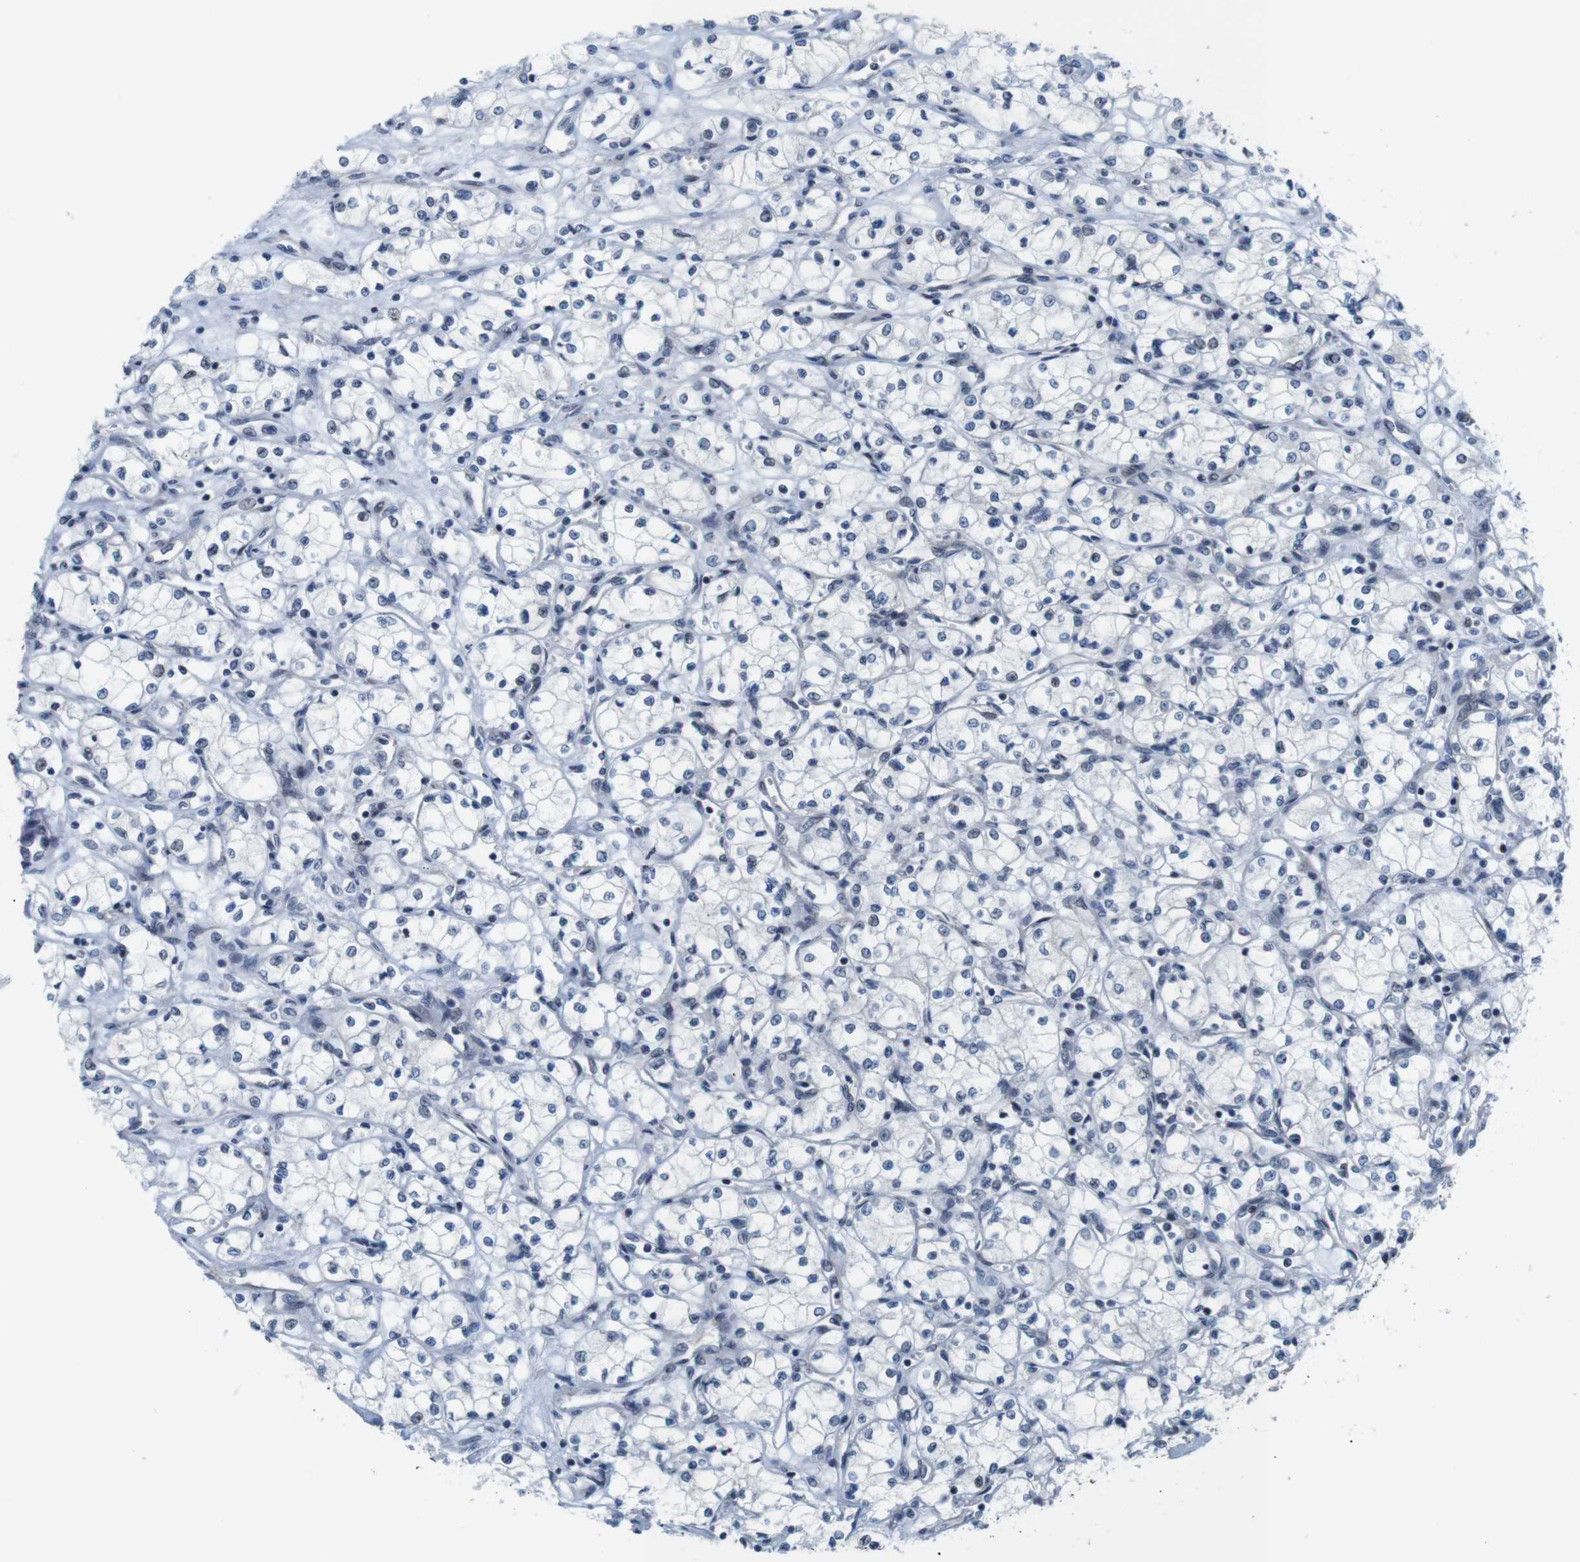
{"staining": {"intensity": "negative", "quantity": "none", "location": "none"}, "tissue": "renal cancer", "cell_type": "Tumor cells", "image_type": "cancer", "snomed": [{"axis": "morphology", "description": "Normal tissue, NOS"}, {"axis": "morphology", "description": "Adenocarcinoma, NOS"}, {"axis": "topography", "description": "Kidney"}], "caption": "High magnification brightfield microscopy of renal adenocarcinoma stained with DAB (3,3'-diaminobenzidine) (brown) and counterstained with hematoxylin (blue): tumor cells show no significant expression. (DAB (3,3'-diaminobenzidine) IHC with hematoxylin counter stain).", "gene": "SMCO2", "patient": {"sex": "male", "age": 59}}